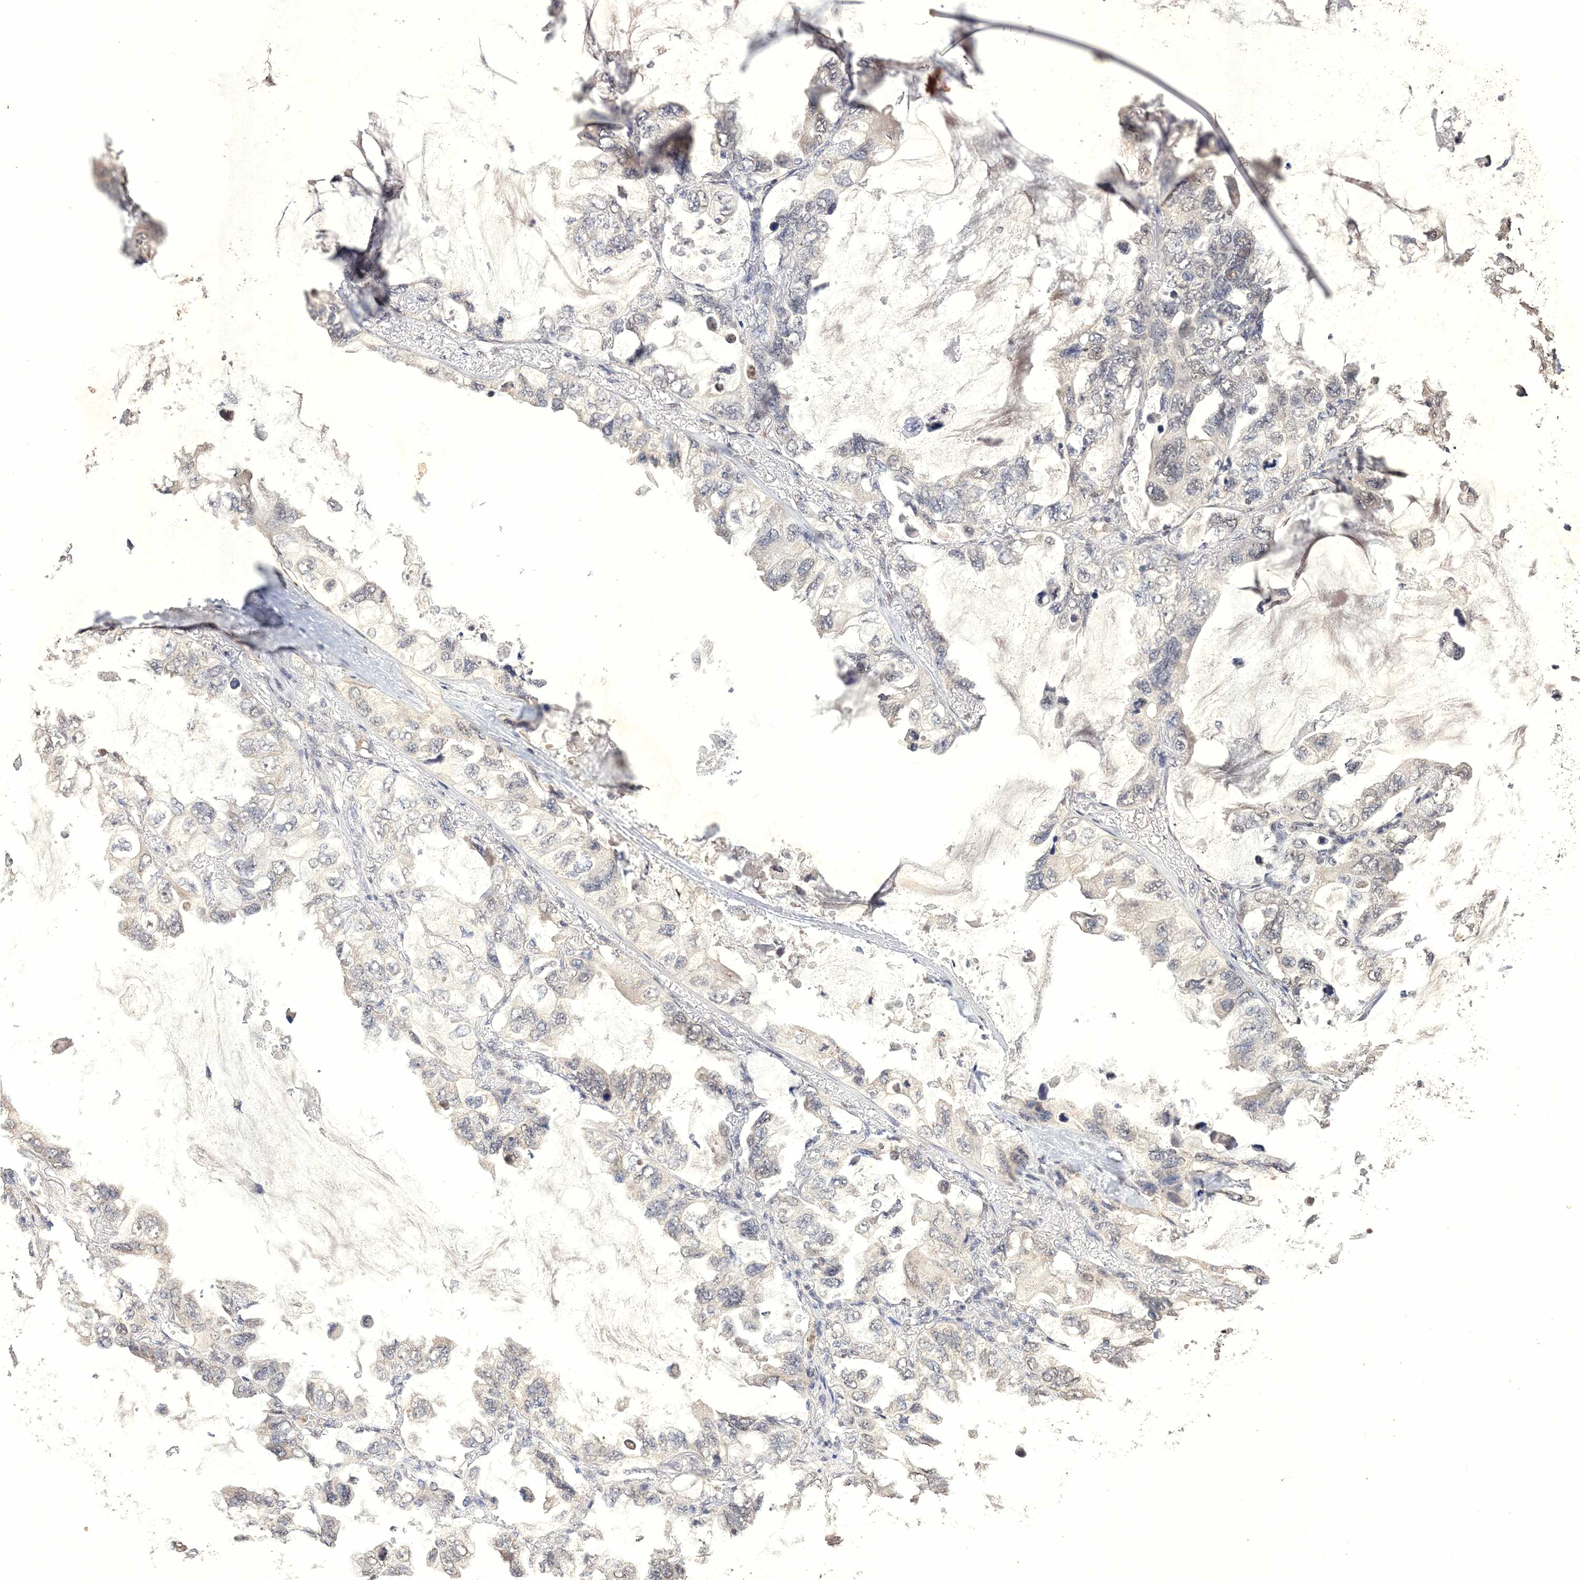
{"staining": {"intensity": "negative", "quantity": "none", "location": "none"}, "tissue": "lung cancer", "cell_type": "Tumor cells", "image_type": "cancer", "snomed": [{"axis": "morphology", "description": "Squamous cell carcinoma, NOS"}, {"axis": "topography", "description": "Lung"}], "caption": "This is a histopathology image of IHC staining of lung cancer (squamous cell carcinoma), which shows no expression in tumor cells. (DAB immunohistochemistry (IHC) with hematoxylin counter stain).", "gene": "GPN1", "patient": {"sex": "female", "age": 73}}